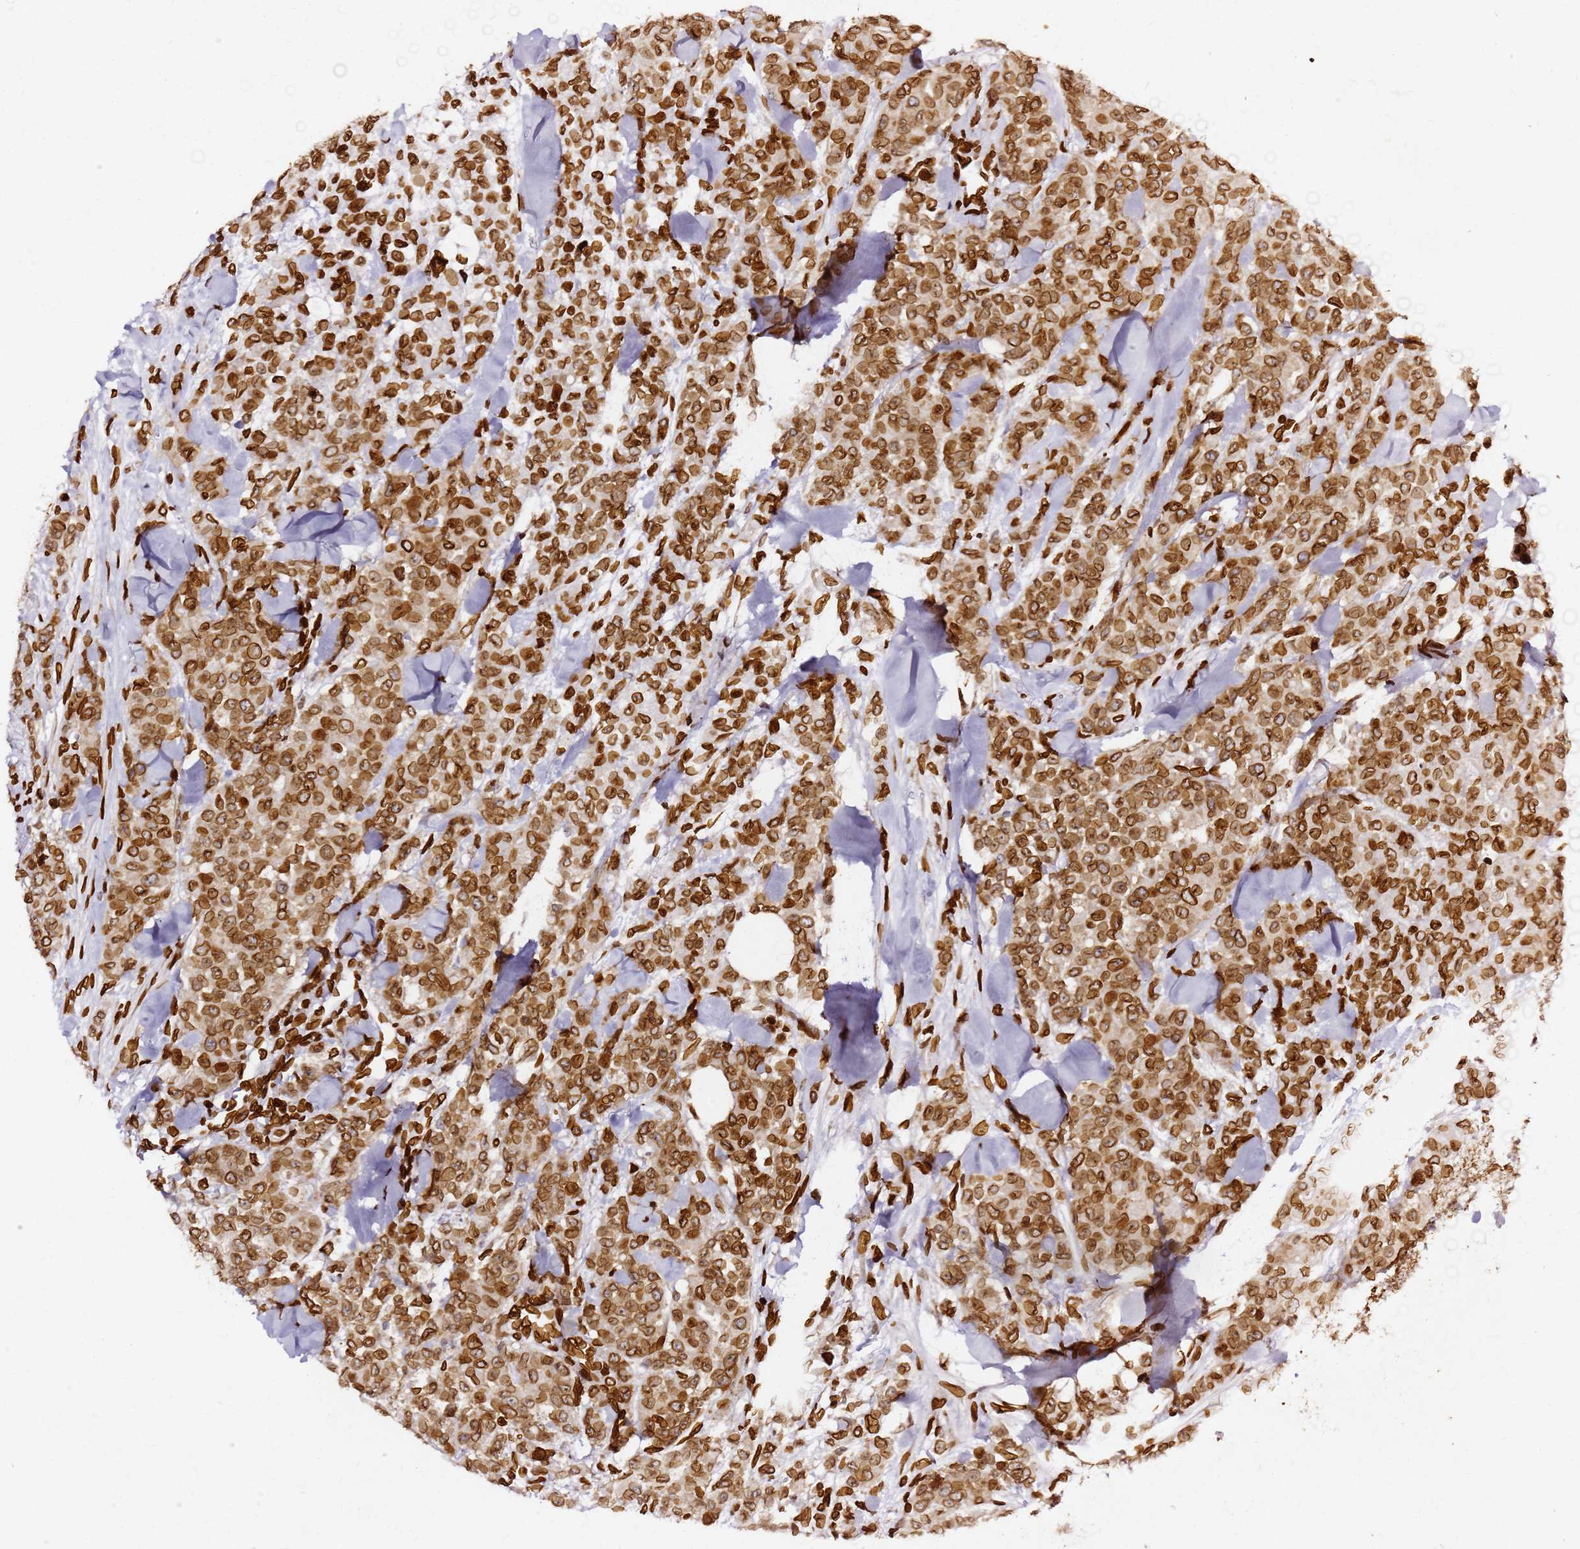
{"staining": {"intensity": "strong", "quantity": ">75%", "location": "cytoplasmic/membranous,nuclear"}, "tissue": "breast cancer", "cell_type": "Tumor cells", "image_type": "cancer", "snomed": [{"axis": "morphology", "description": "Lobular carcinoma"}, {"axis": "topography", "description": "Breast"}], "caption": "Immunohistochemistry (DAB) staining of lobular carcinoma (breast) exhibits strong cytoplasmic/membranous and nuclear protein staining in approximately >75% of tumor cells.", "gene": "C6orf141", "patient": {"sex": "female", "age": 91}}